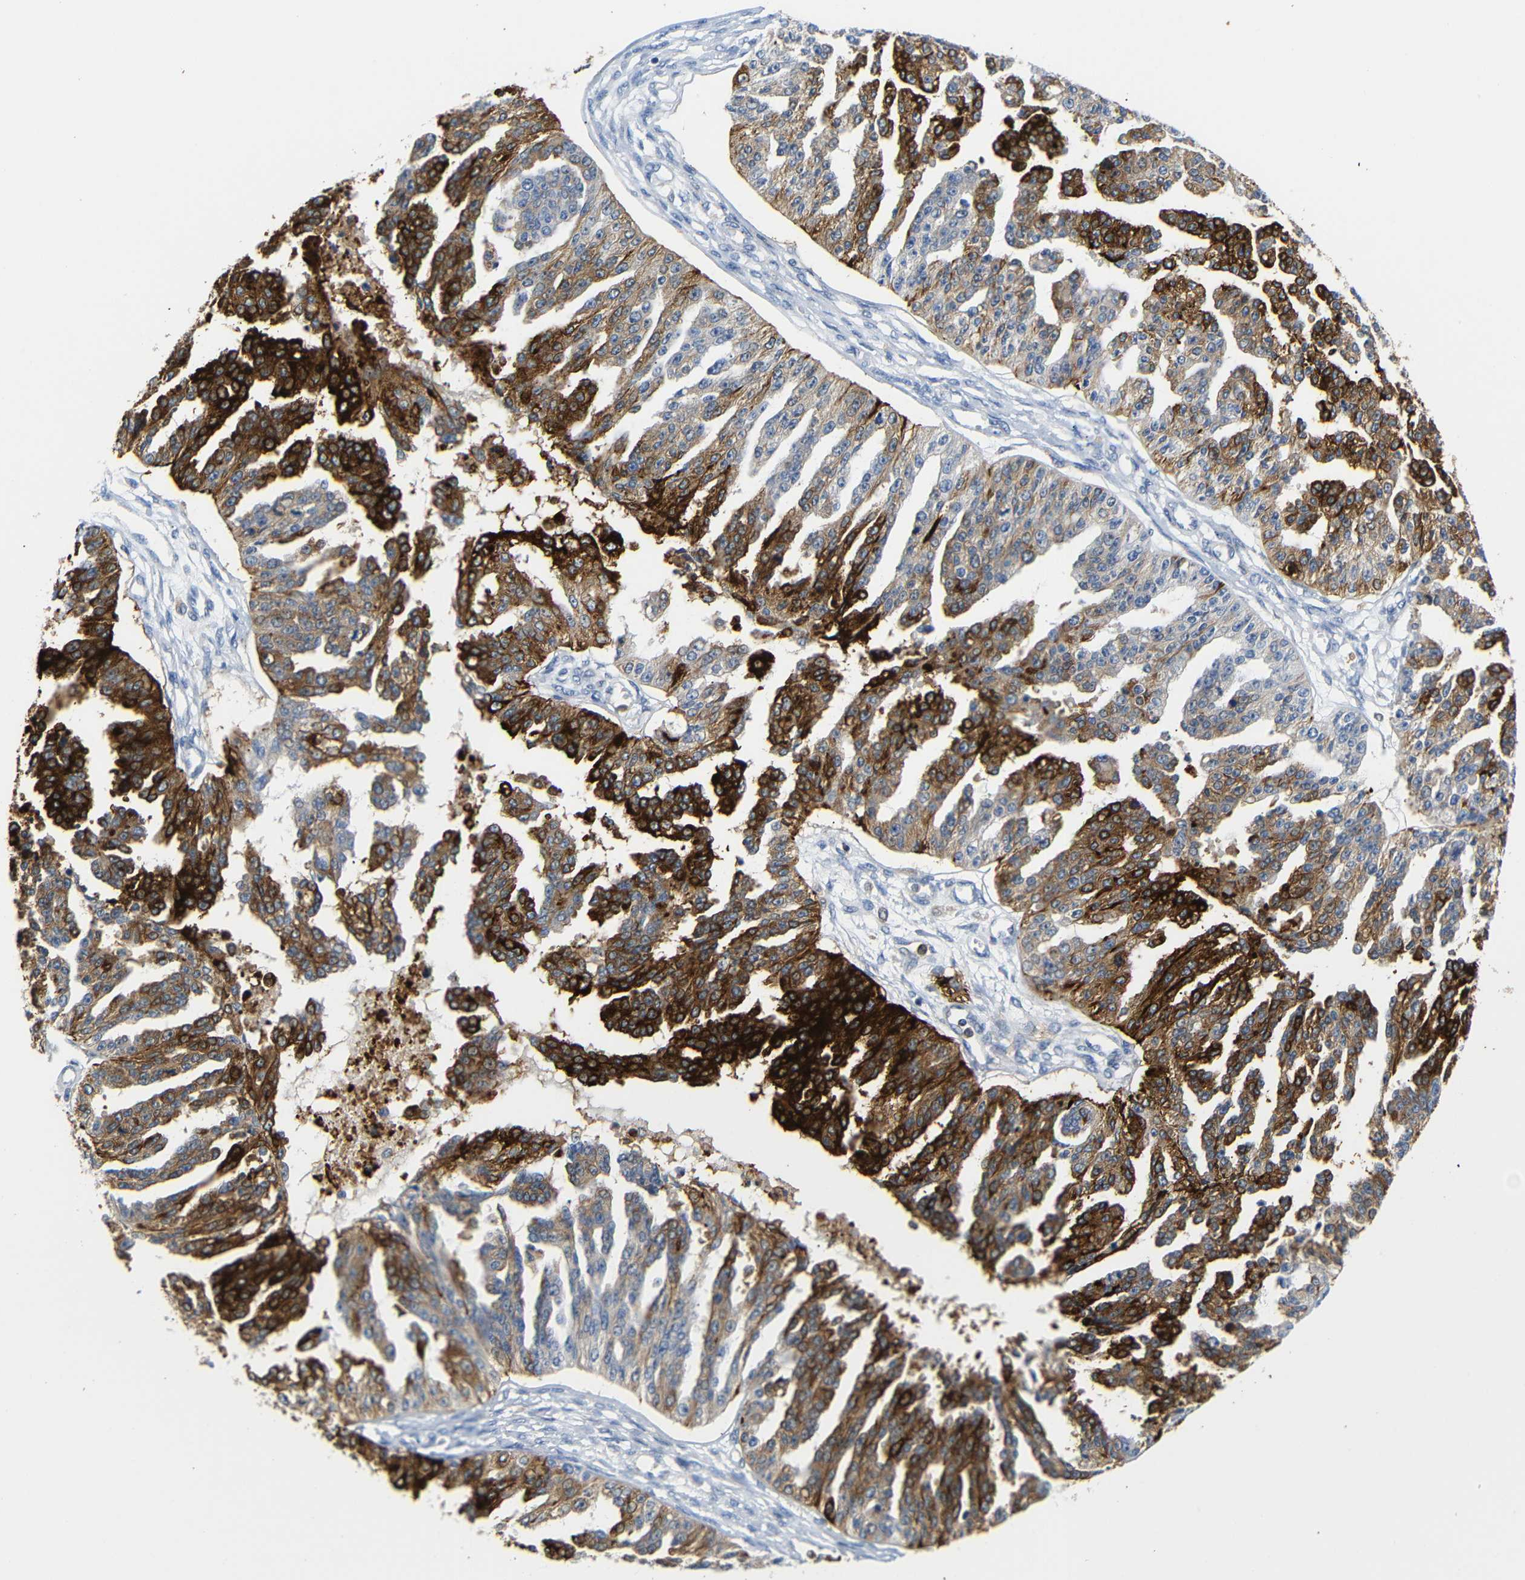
{"staining": {"intensity": "strong", "quantity": "25%-75%", "location": "cytoplasmic/membranous"}, "tissue": "ovarian cancer", "cell_type": "Tumor cells", "image_type": "cancer", "snomed": [{"axis": "morphology", "description": "Cystadenocarcinoma, serous, NOS"}, {"axis": "topography", "description": "Ovary"}], "caption": "Immunohistochemistry (DAB (3,3'-diaminobenzidine)) staining of human ovarian serous cystadenocarcinoma exhibits strong cytoplasmic/membranous protein expression in approximately 25%-75% of tumor cells.", "gene": "HLA-DQB1", "patient": {"sex": "female", "age": 58}}